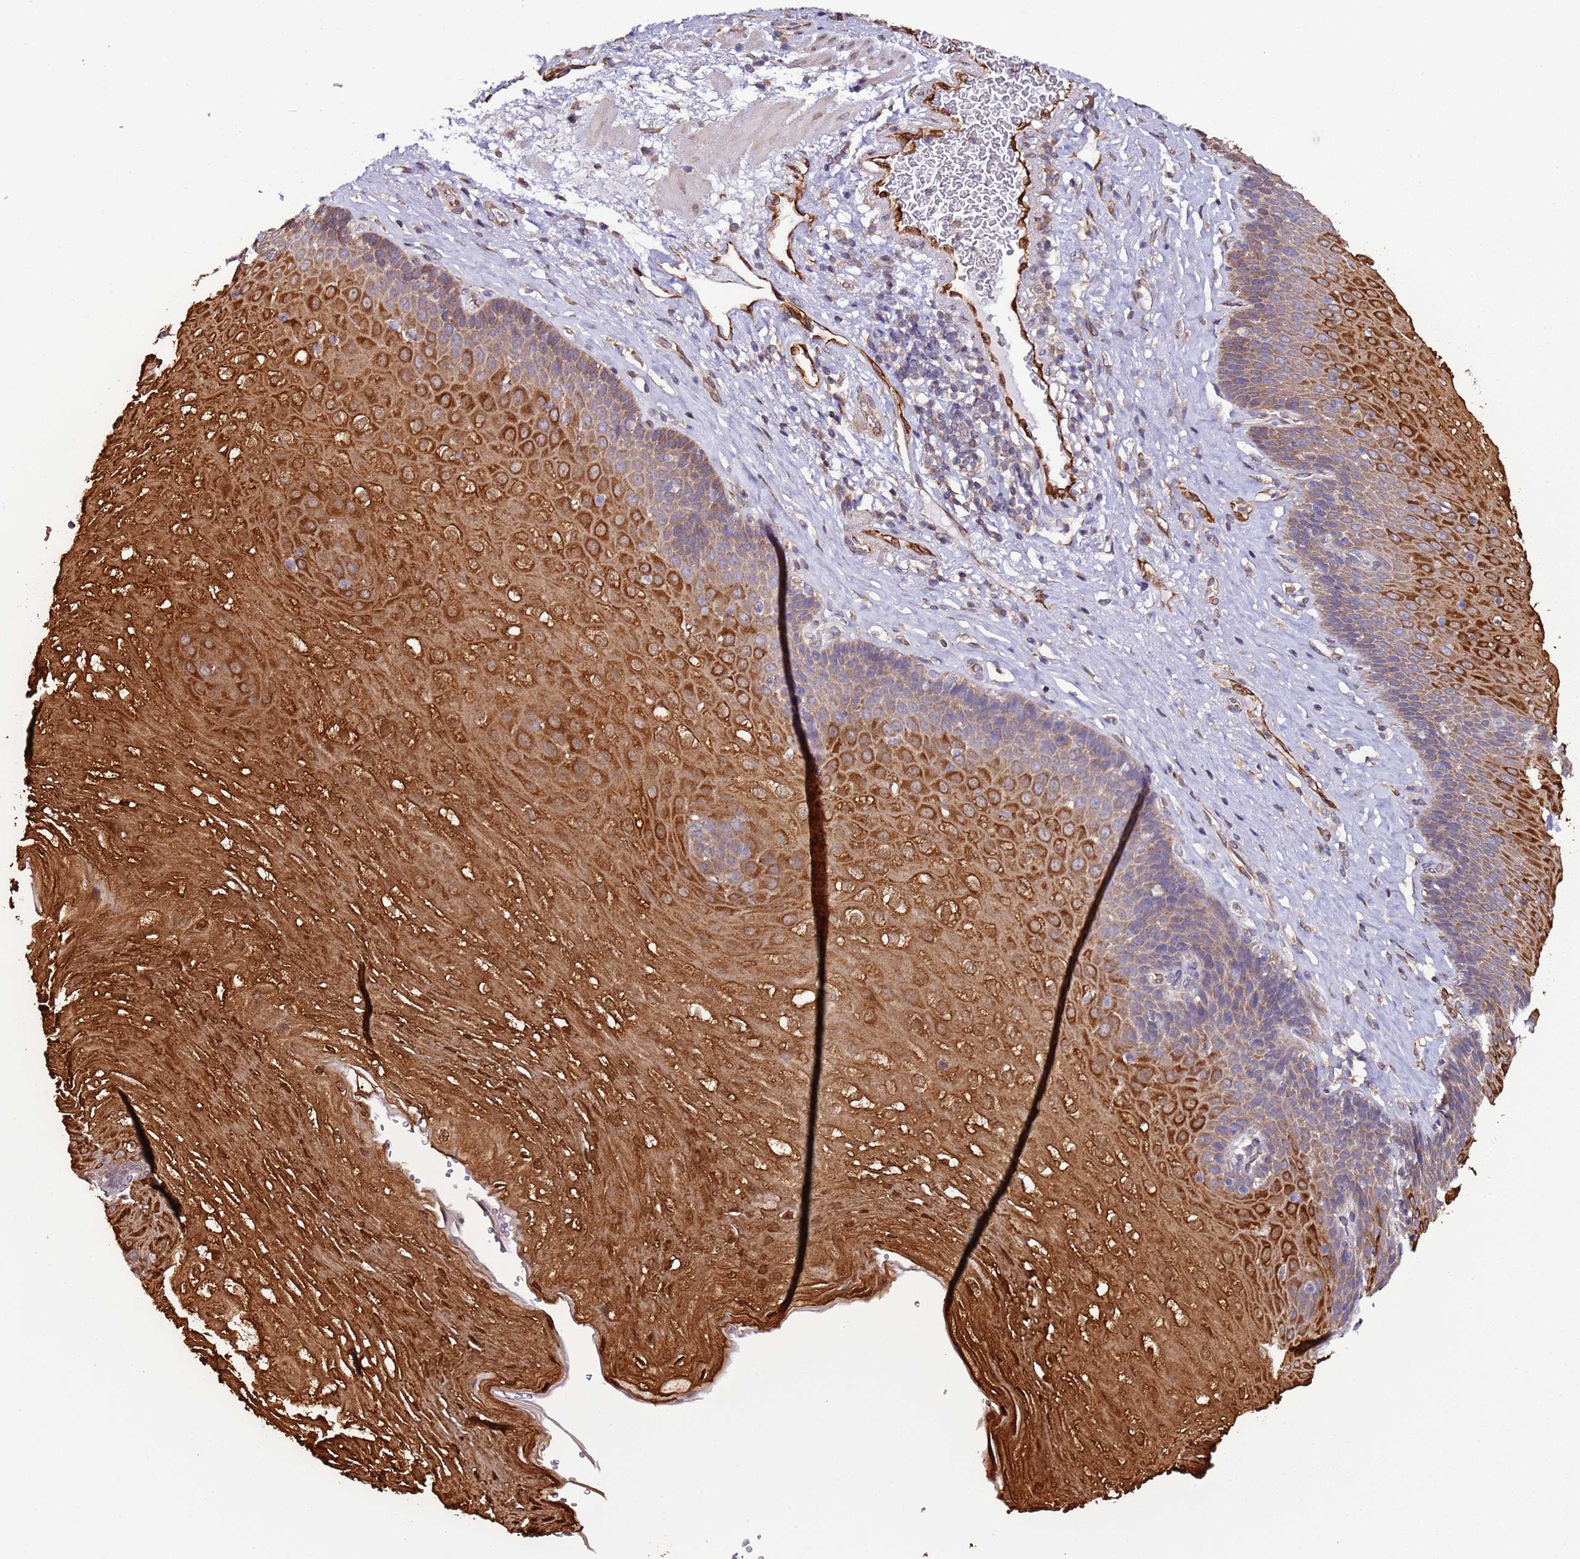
{"staining": {"intensity": "strong", "quantity": ">75%", "location": "cytoplasmic/membranous,nuclear"}, "tissue": "esophagus", "cell_type": "Squamous epithelial cells", "image_type": "normal", "snomed": [{"axis": "morphology", "description": "Normal tissue, NOS"}, {"axis": "topography", "description": "Esophagus"}], "caption": "This micrograph exhibits immunohistochemistry staining of normal esophagus, with high strong cytoplasmic/membranous,nuclear expression in about >75% of squamous epithelial cells.", "gene": "SLC41A3", "patient": {"sex": "female", "age": 66}}